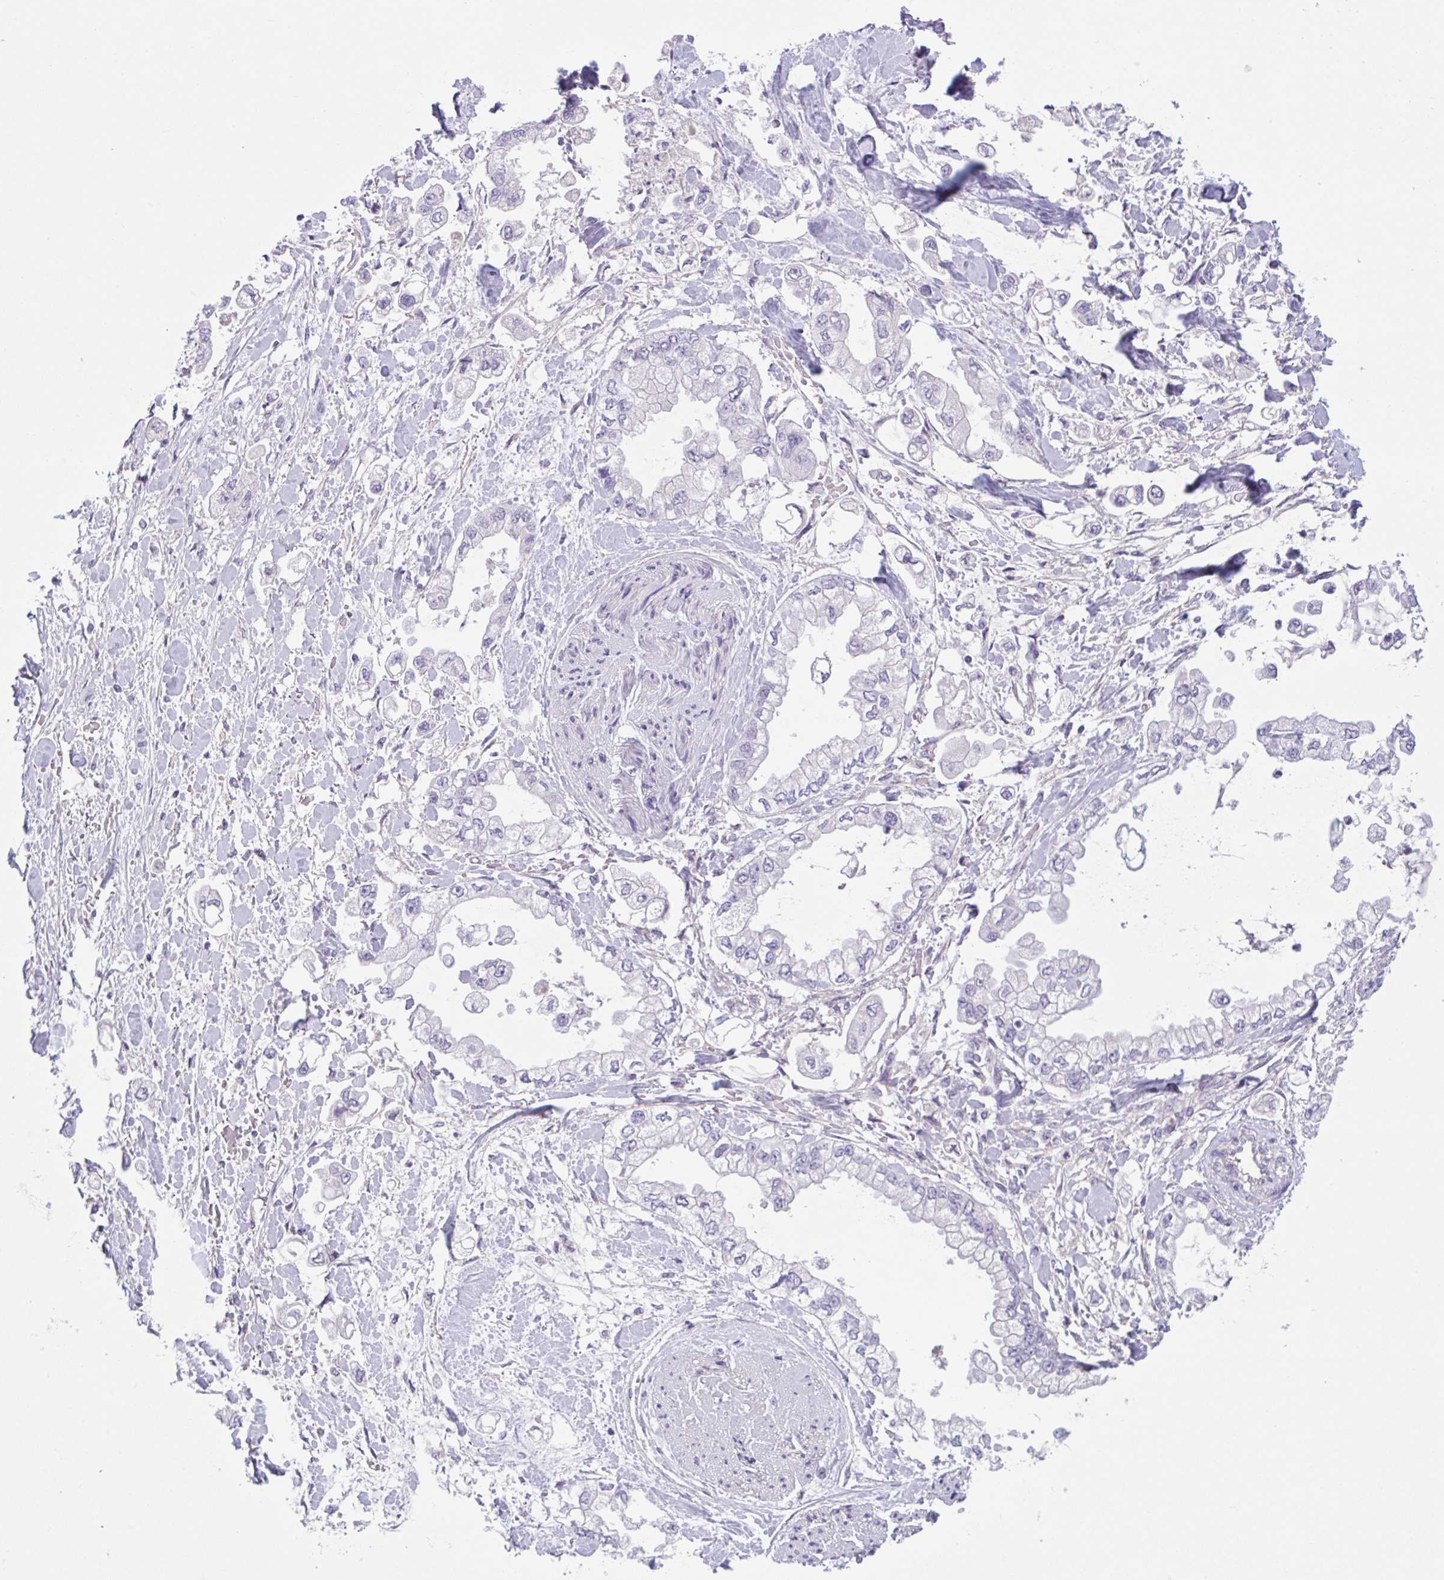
{"staining": {"intensity": "negative", "quantity": "none", "location": "none"}, "tissue": "stomach cancer", "cell_type": "Tumor cells", "image_type": "cancer", "snomed": [{"axis": "morphology", "description": "Adenocarcinoma, NOS"}, {"axis": "topography", "description": "Stomach"}], "caption": "This image is of stomach adenocarcinoma stained with IHC to label a protein in brown with the nuclei are counter-stained blue. There is no positivity in tumor cells.", "gene": "TTC7B", "patient": {"sex": "male", "age": 62}}